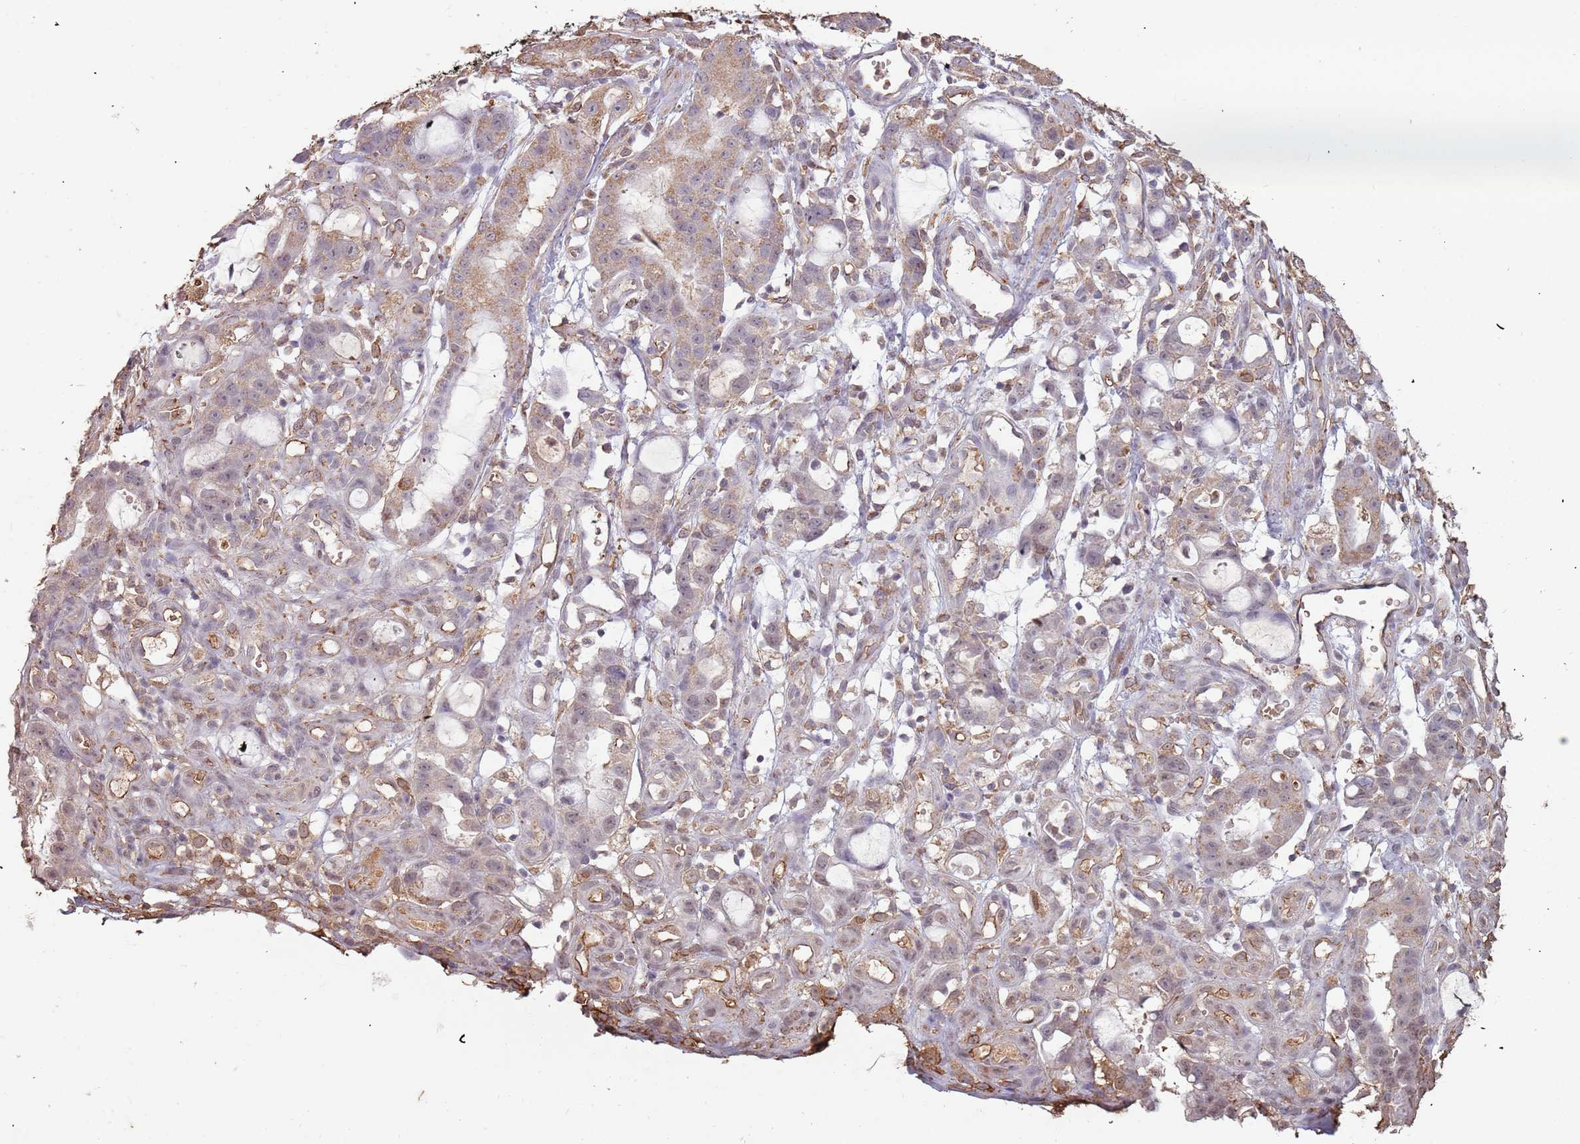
{"staining": {"intensity": "weak", "quantity": "<25%", "location": "cytoplasmic/membranous,nuclear"}, "tissue": "stomach cancer", "cell_type": "Tumor cells", "image_type": "cancer", "snomed": [{"axis": "morphology", "description": "Adenocarcinoma, NOS"}, {"axis": "topography", "description": "Stomach"}], "caption": "Tumor cells show no significant positivity in stomach cancer.", "gene": "ATOSB", "patient": {"sex": "male", "age": 55}}